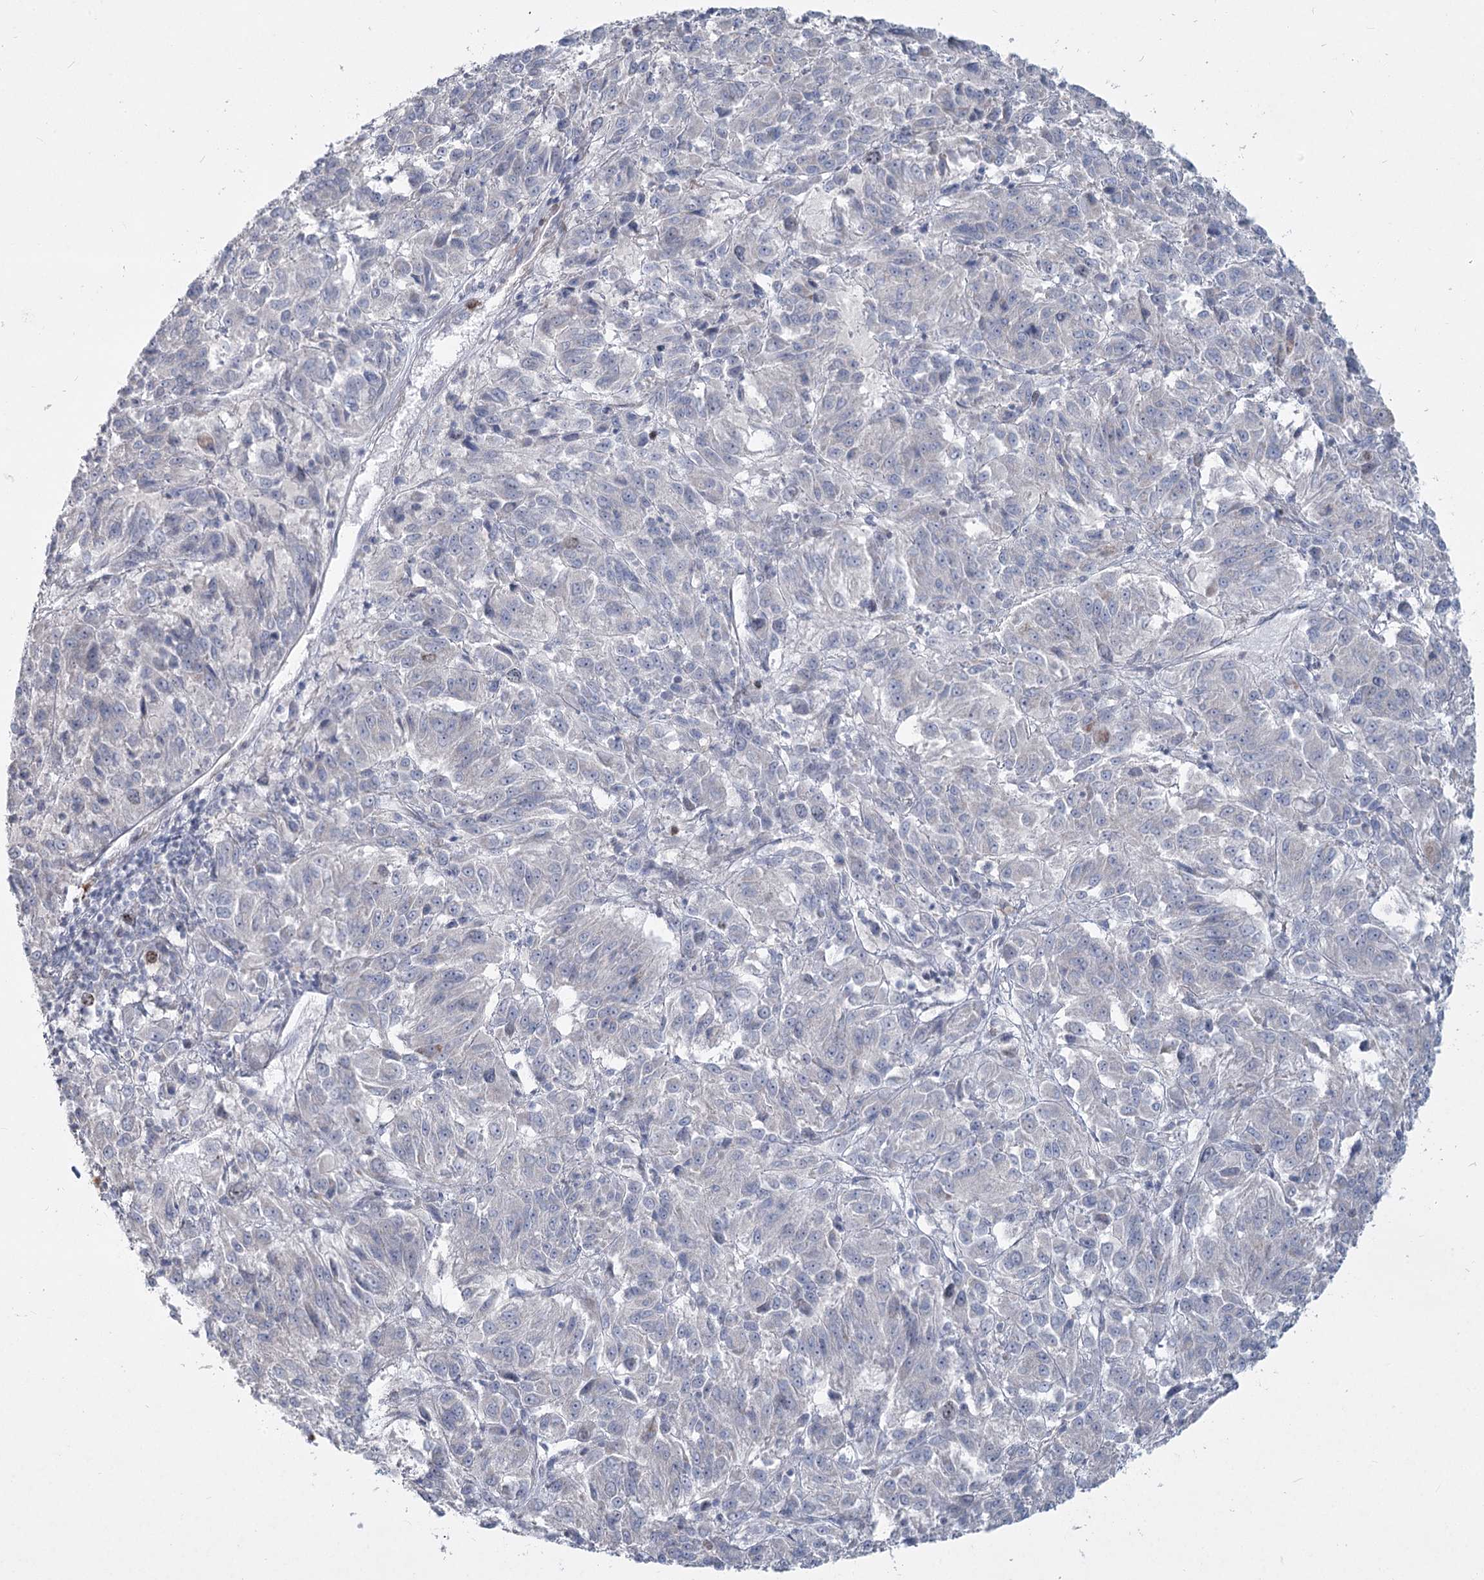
{"staining": {"intensity": "negative", "quantity": "none", "location": "none"}, "tissue": "melanoma", "cell_type": "Tumor cells", "image_type": "cancer", "snomed": [{"axis": "morphology", "description": "Malignant melanoma, Metastatic site"}, {"axis": "topography", "description": "Lung"}], "caption": "A histopathology image of melanoma stained for a protein demonstrates no brown staining in tumor cells.", "gene": "ABITRAM", "patient": {"sex": "male", "age": 64}}